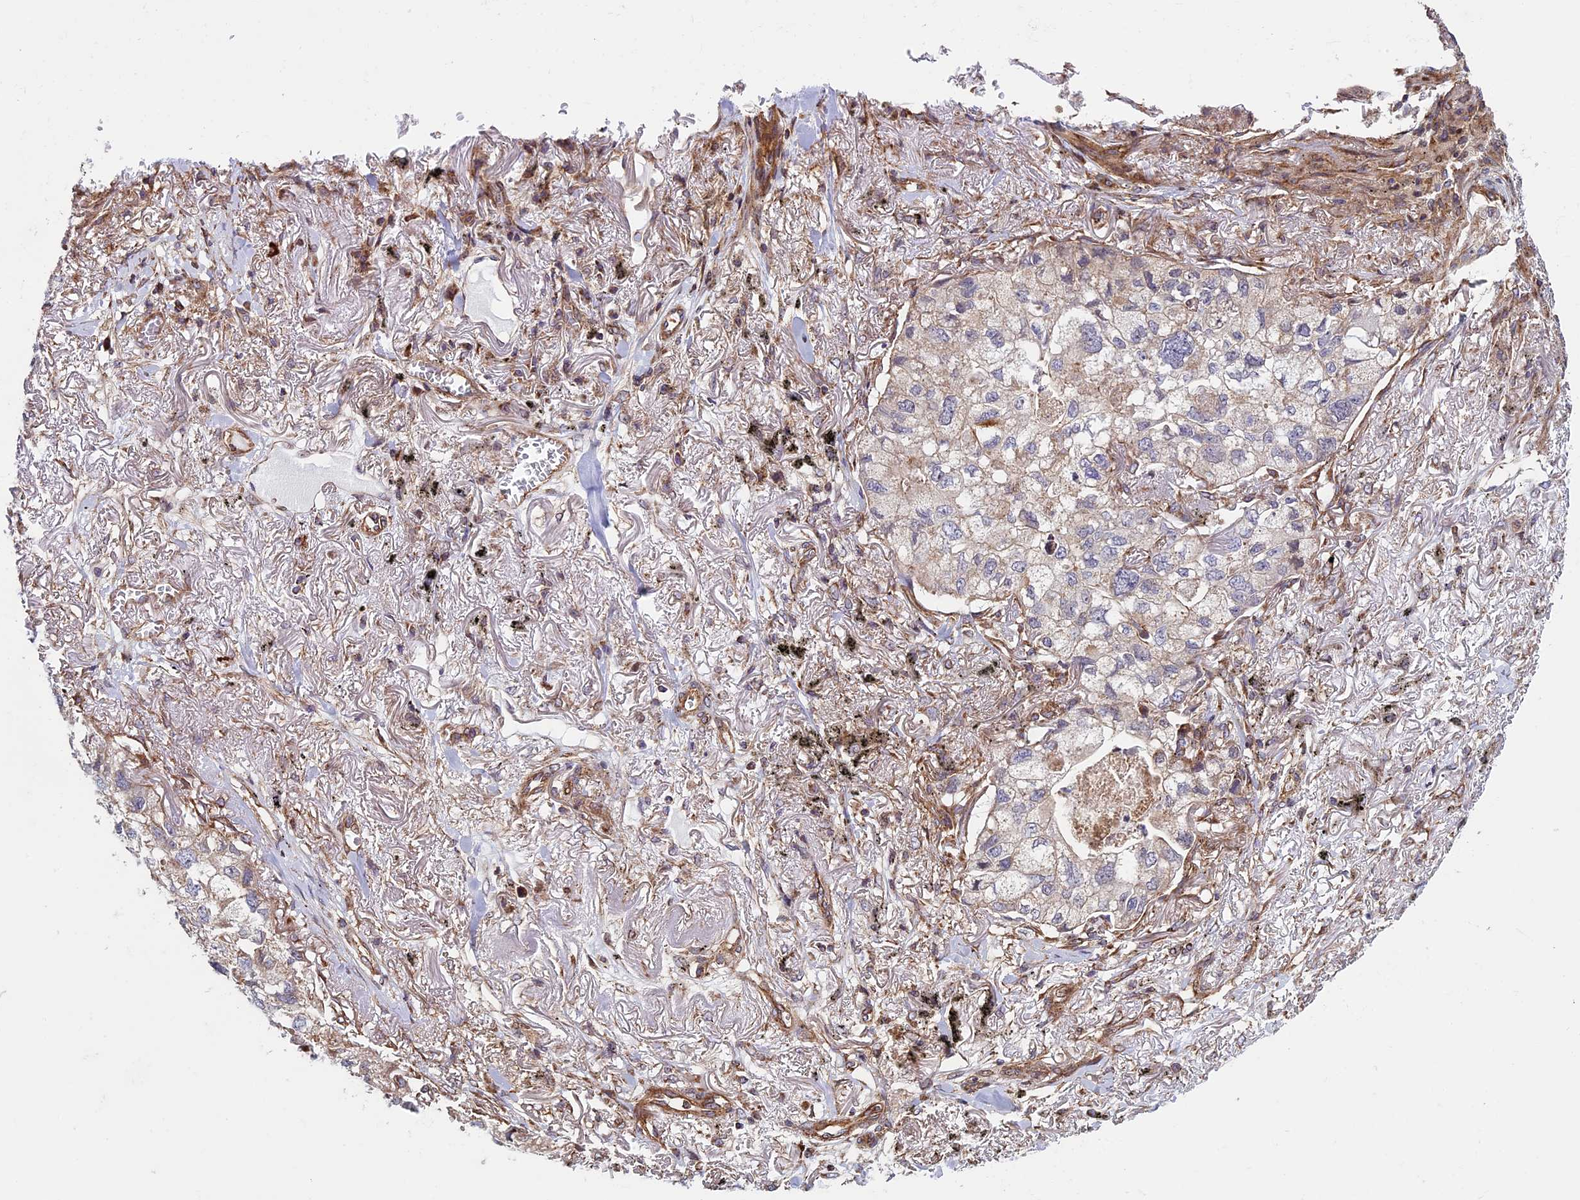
{"staining": {"intensity": "weak", "quantity": "25%-75%", "location": "cytoplasmic/membranous"}, "tissue": "lung cancer", "cell_type": "Tumor cells", "image_type": "cancer", "snomed": [{"axis": "morphology", "description": "Adenocarcinoma, NOS"}, {"axis": "topography", "description": "Lung"}], "caption": "High-magnification brightfield microscopy of lung adenocarcinoma stained with DAB (3,3'-diaminobenzidine) (brown) and counterstained with hematoxylin (blue). tumor cells exhibit weak cytoplasmic/membranous staining is appreciated in approximately25%-75% of cells. (DAB (3,3'-diaminobenzidine) IHC with brightfield microscopy, high magnification).", "gene": "CCDC8", "patient": {"sex": "male", "age": 65}}